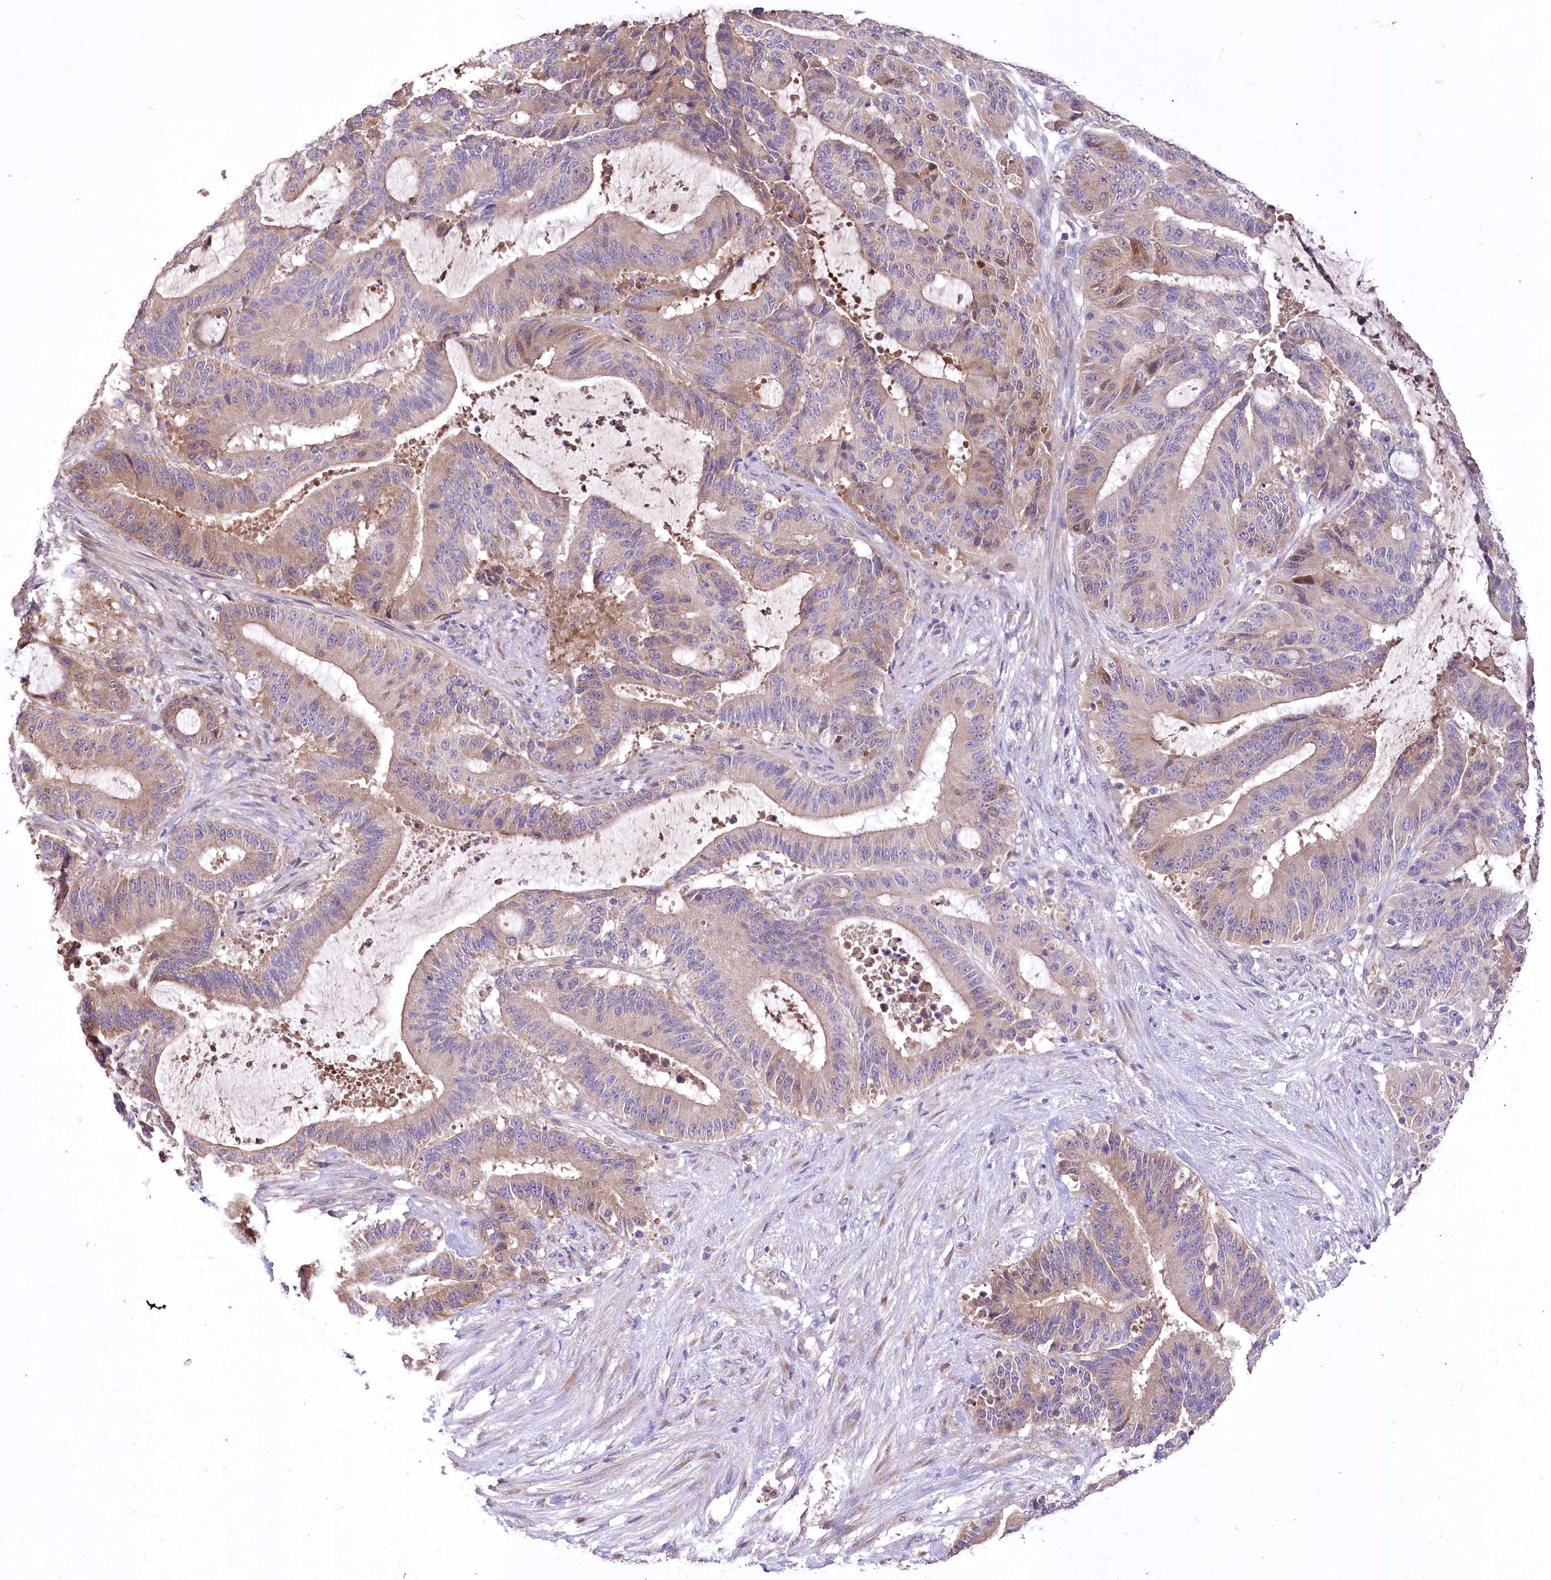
{"staining": {"intensity": "weak", "quantity": "25%-75%", "location": "cytoplasmic/membranous"}, "tissue": "liver cancer", "cell_type": "Tumor cells", "image_type": "cancer", "snomed": [{"axis": "morphology", "description": "Normal tissue, NOS"}, {"axis": "morphology", "description": "Cholangiocarcinoma"}, {"axis": "topography", "description": "Liver"}, {"axis": "topography", "description": "Peripheral nerve tissue"}], "caption": "Weak cytoplasmic/membranous staining for a protein is present in approximately 25%-75% of tumor cells of liver cancer (cholangiocarcinoma) using immunohistochemistry.", "gene": "PBLD", "patient": {"sex": "female", "age": 73}}